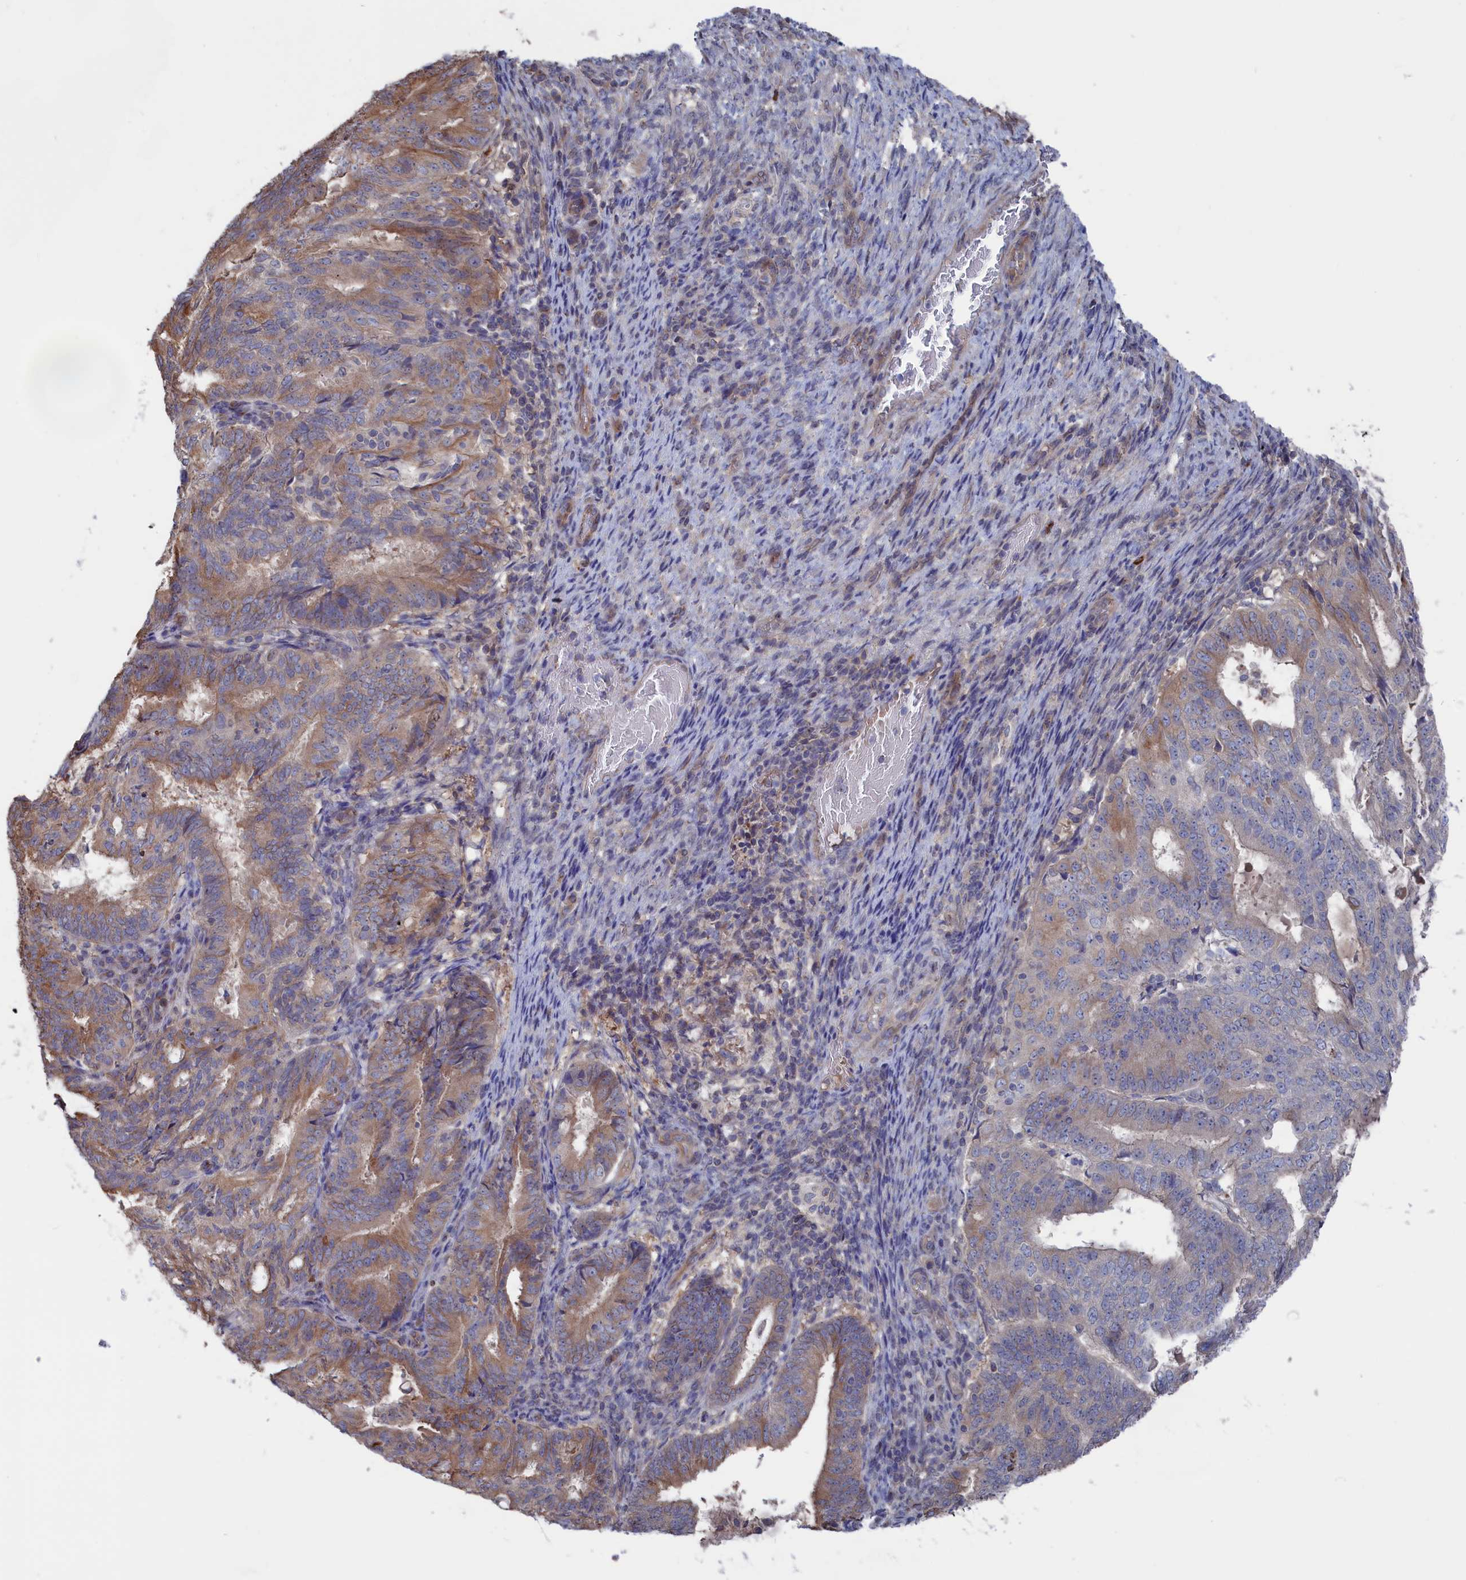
{"staining": {"intensity": "weak", "quantity": "25%-75%", "location": "cytoplasmic/membranous"}, "tissue": "endometrial cancer", "cell_type": "Tumor cells", "image_type": "cancer", "snomed": [{"axis": "morphology", "description": "Adenocarcinoma, NOS"}, {"axis": "topography", "description": "Endometrium"}], "caption": "IHC image of endometrial adenocarcinoma stained for a protein (brown), which shows low levels of weak cytoplasmic/membranous positivity in about 25%-75% of tumor cells.", "gene": "NUTF2", "patient": {"sex": "female", "age": 70}}